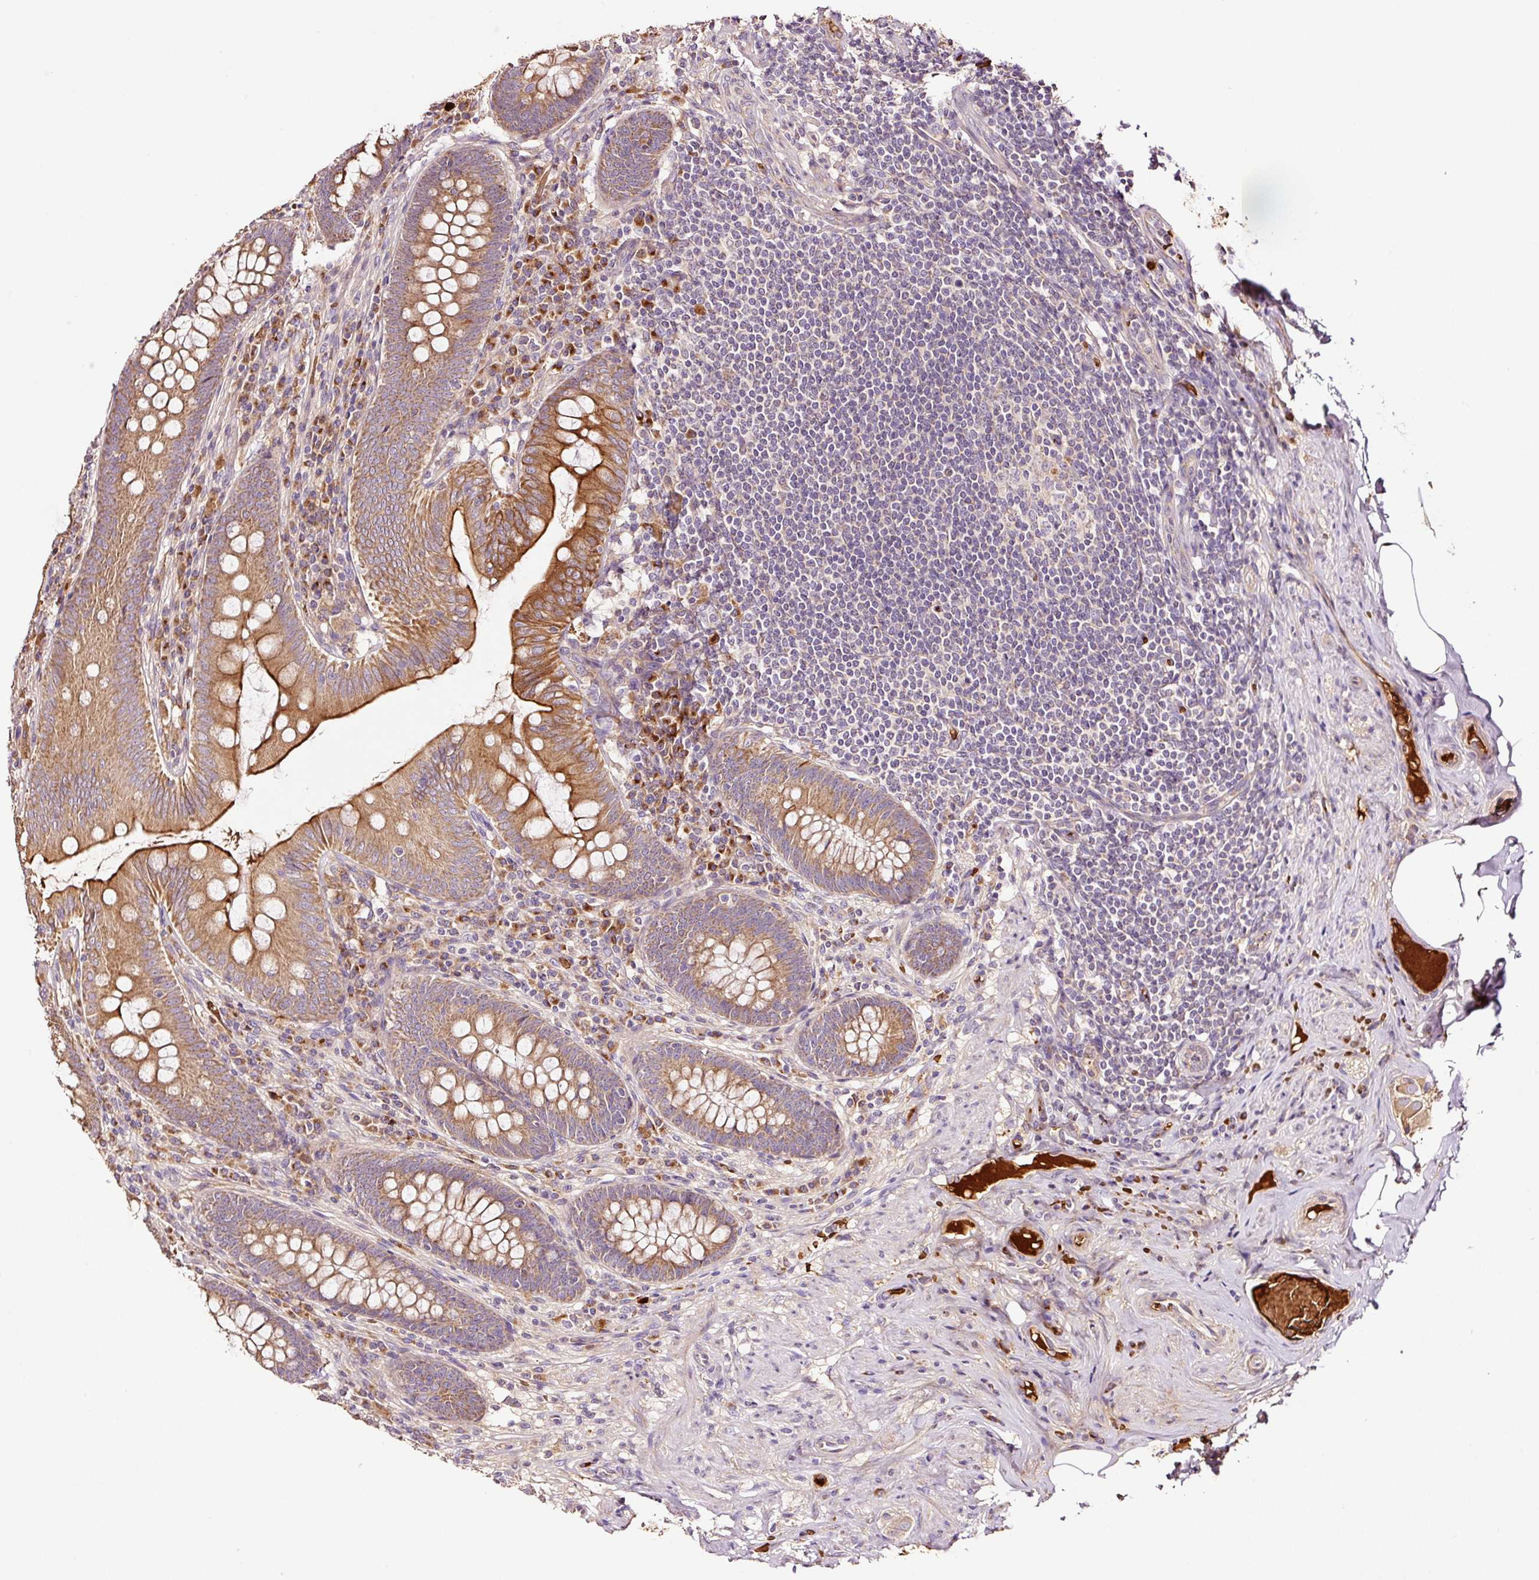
{"staining": {"intensity": "strong", "quantity": ">75%", "location": "cytoplasmic/membranous"}, "tissue": "appendix", "cell_type": "Glandular cells", "image_type": "normal", "snomed": [{"axis": "morphology", "description": "Normal tissue, NOS"}, {"axis": "topography", "description": "Appendix"}], "caption": "Immunohistochemical staining of normal appendix reveals high levels of strong cytoplasmic/membranous expression in approximately >75% of glandular cells.", "gene": "PGLYRP2", "patient": {"sex": "male", "age": 71}}